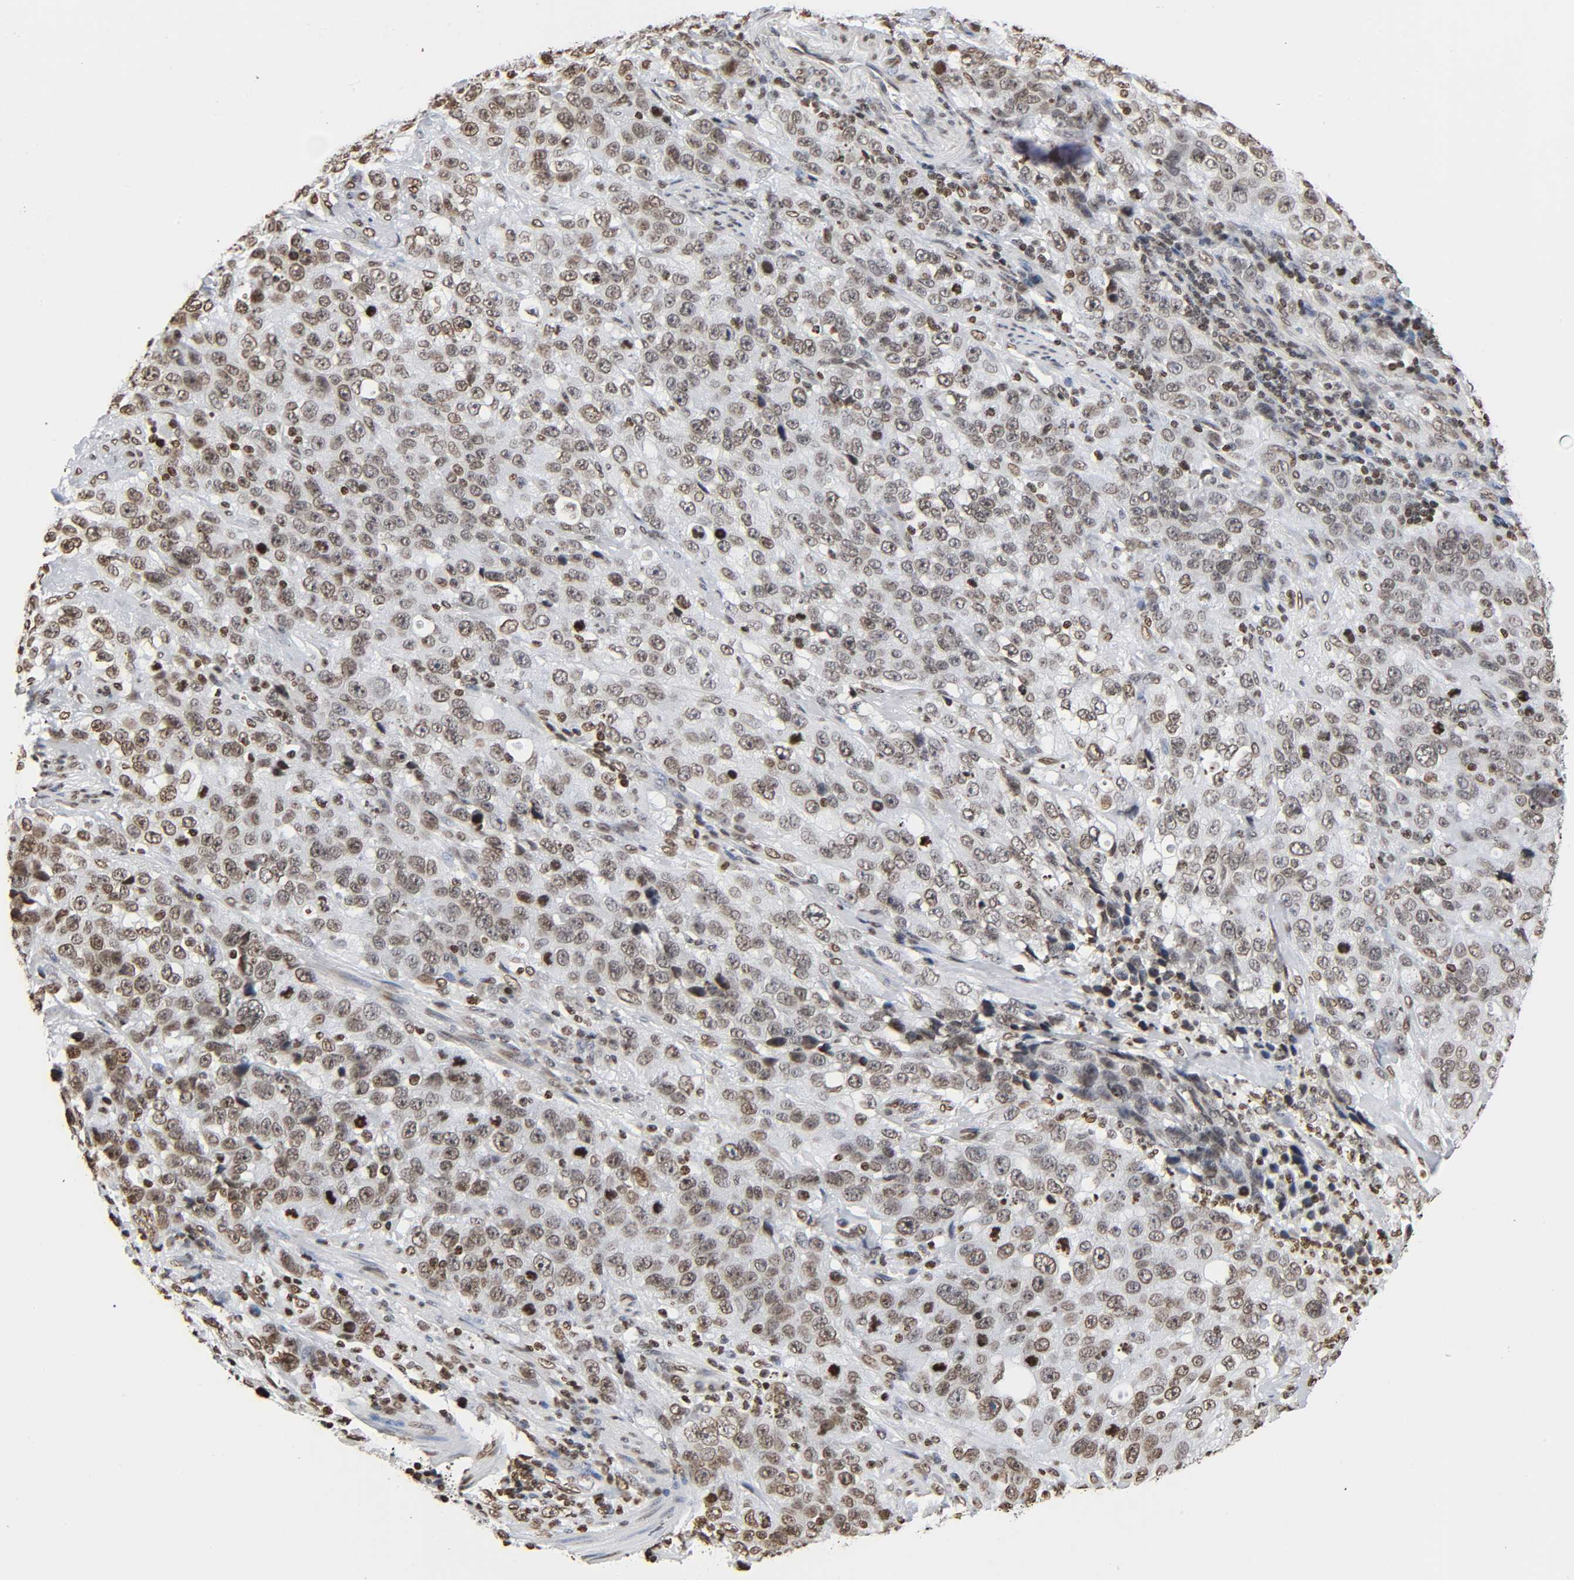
{"staining": {"intensity": "moderate", "quantity": ">75%", "location": "nuclear"}, "tissue": "stomach cancer", "cell_type": "Tumor cells", "image_type": "cancer", "snomed": [{"axis": "morphology", "description": "Normal tissue, NOS"}, {"axis": "morphology", "description": "Adenocarcinoma, NOS"}, {"axis": "topography", "description": "Stomach"}], "caption": "The photomicrograph shows immunohistochemical staining of stomach cancer (adenocarcinoma). There is moderate nuclear staining is seen in about >75% of tumor cells. (DAB (3,3'-diaminobenzidine) IHC, brown staining for protein, blue staining for nuclei).", "gene": "HOXA6", "patient": {"sex": "male", "age": 48}}